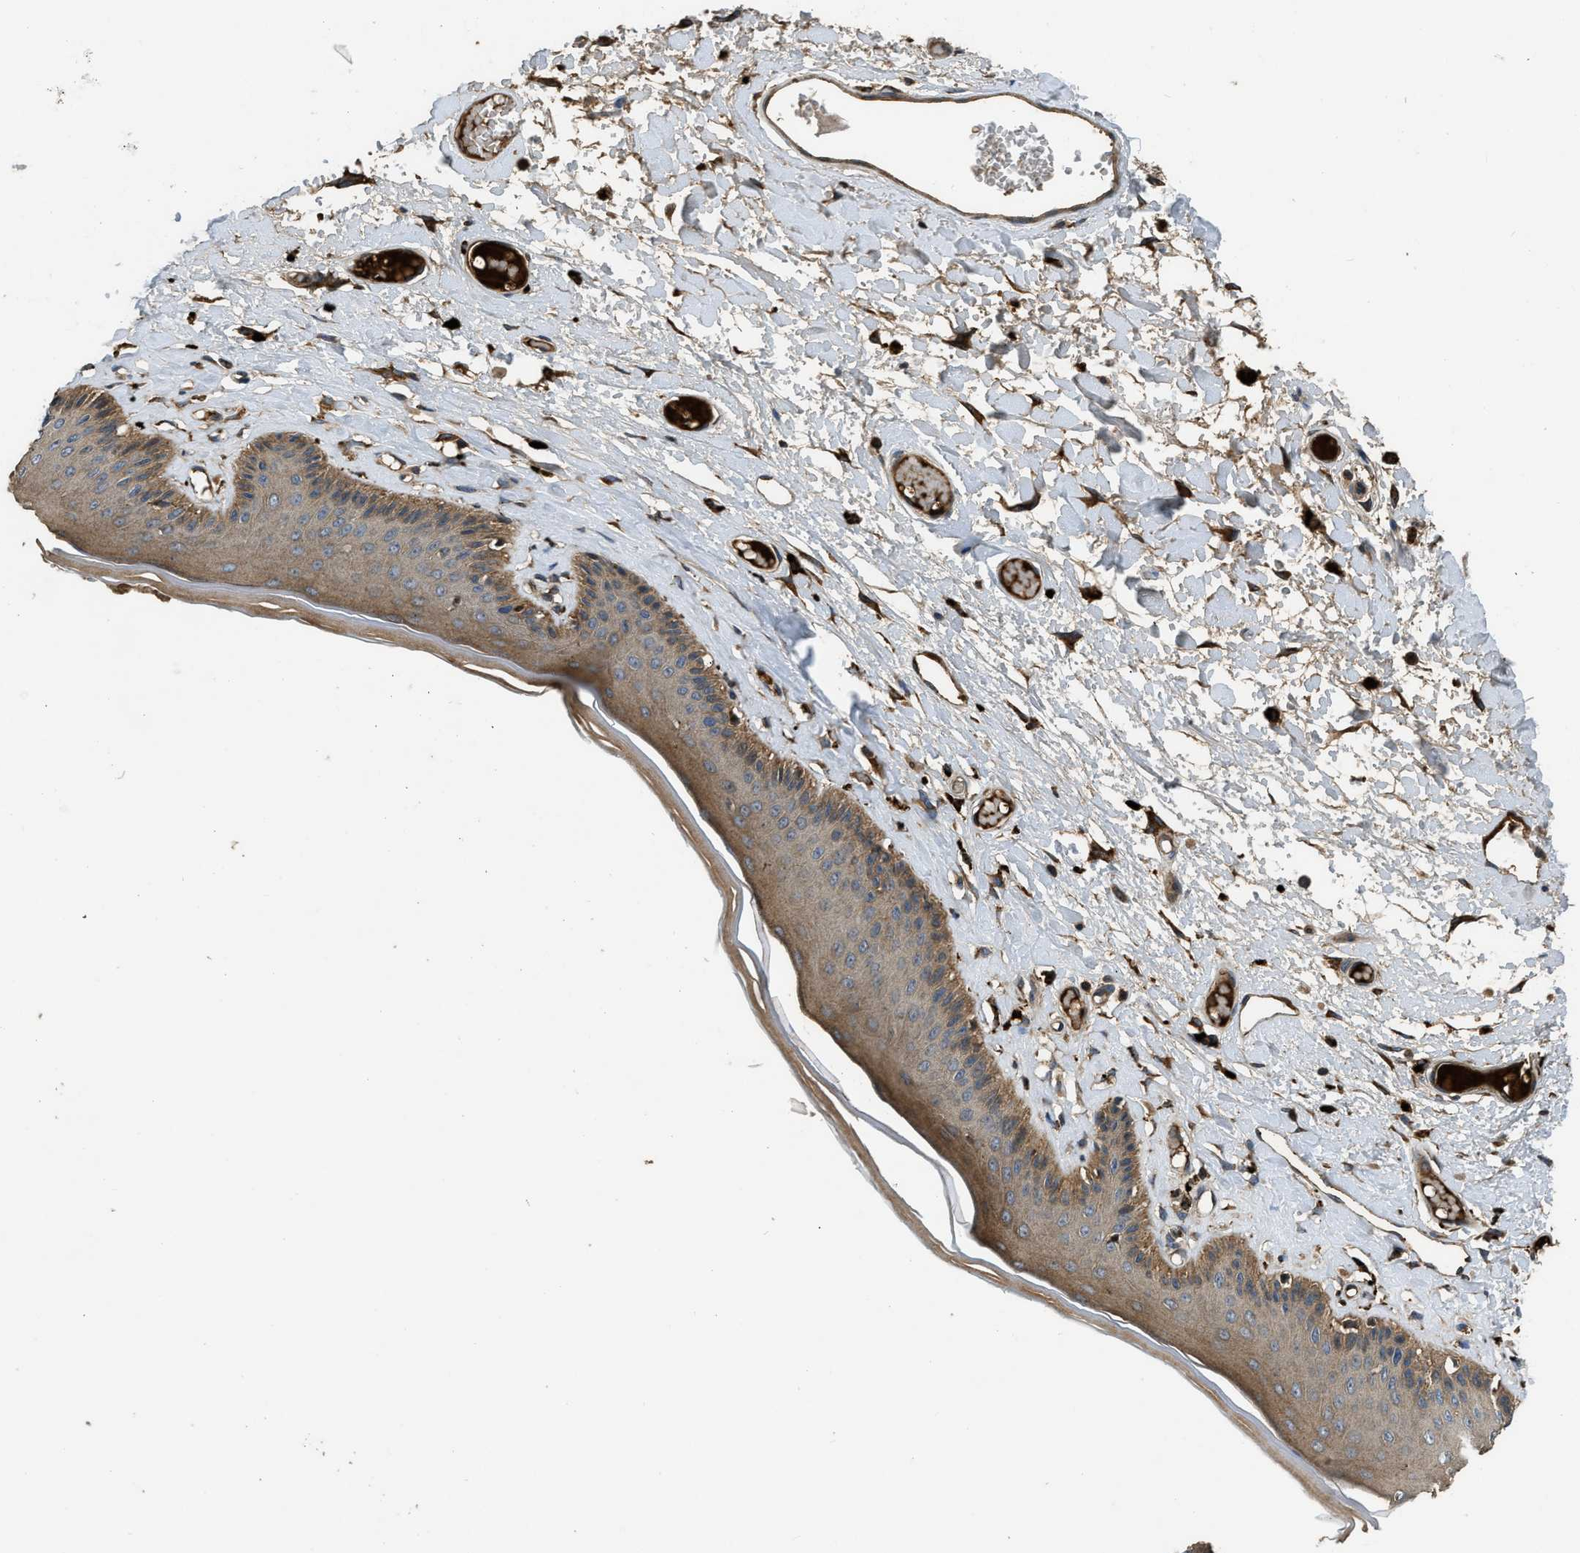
{"staining": {"intensity": "moderate", "quantity": ">75%", "location": "cytoplasmic/membranous"}, "tissue": "skin", "cell_type": "Epidermal cells", "image_type": "normal", "snomed": [{"axis": "morphology", "description": "Normal tissue, NOS"}, {"axis": "topography", "description": "Vulva"}], "caption": "A histopathology image of skin stained for a protein reveals moderate cytoplasmic/membranous brown staining in epidermal cells. (Stains: DAB (3,3'-diaminobenzidine) in brown, nuclei in blue, Microscopy: brightfield microscopy at high magnification).", "gene": "GGH", "patient": {"sex": "female", "age": 73}}